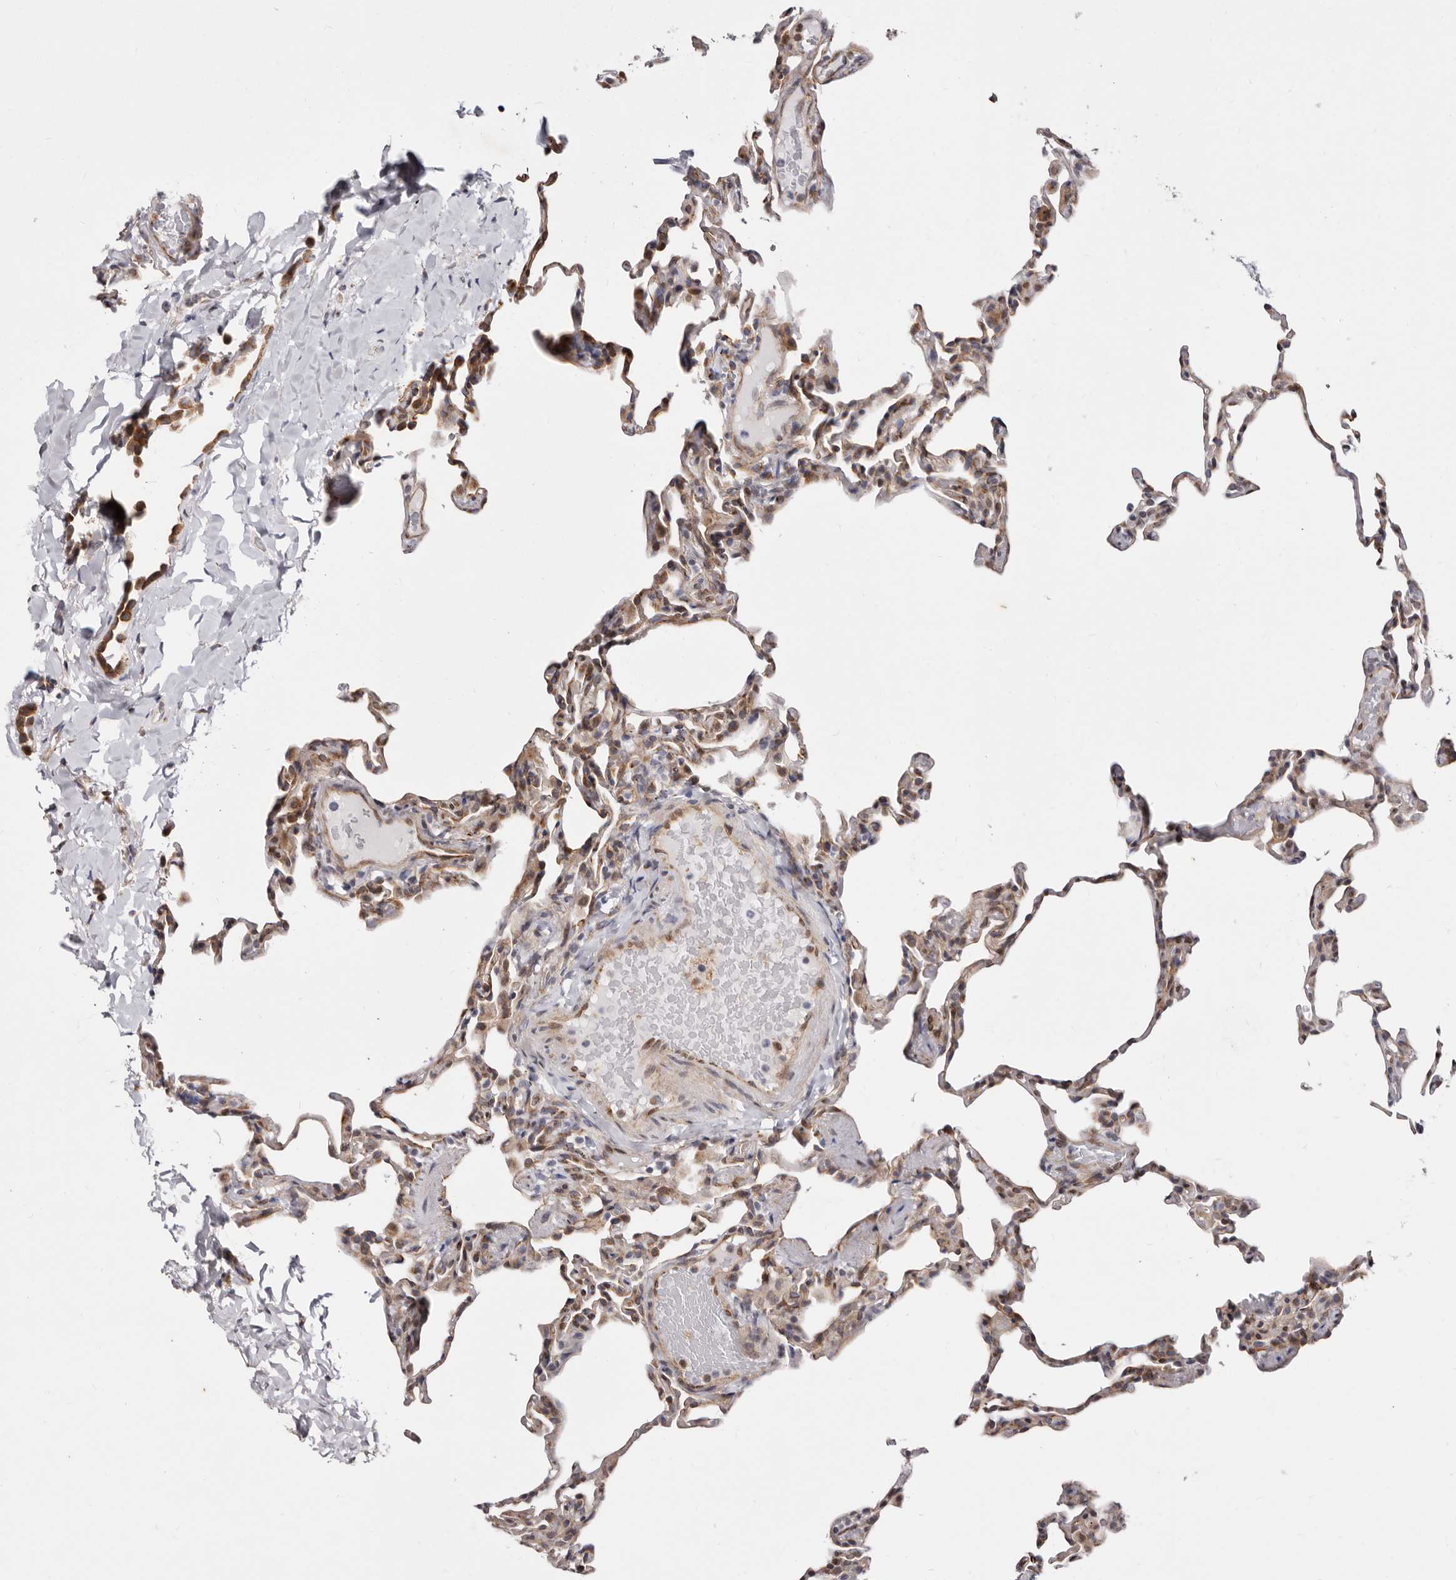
{"staining": {"intensity": "moderate", "quantity": "<25%", "location": "cytoplasmic/membranous"}, "tissue": "lung", "cell_type": "Alveolar cells", "image_type": "normal", "snomed": [{"axis": "morphology", "description": "Normal tissue, NOS"}, {"axis": "topography", "description": "Lung"}], "caption": "Lung stained for a protein reveals moderate cytoplasmic/membranous positivity in alveolar cells.", "gene": "TIMM17B", "patient": {"sex": "male", "age": 20}}